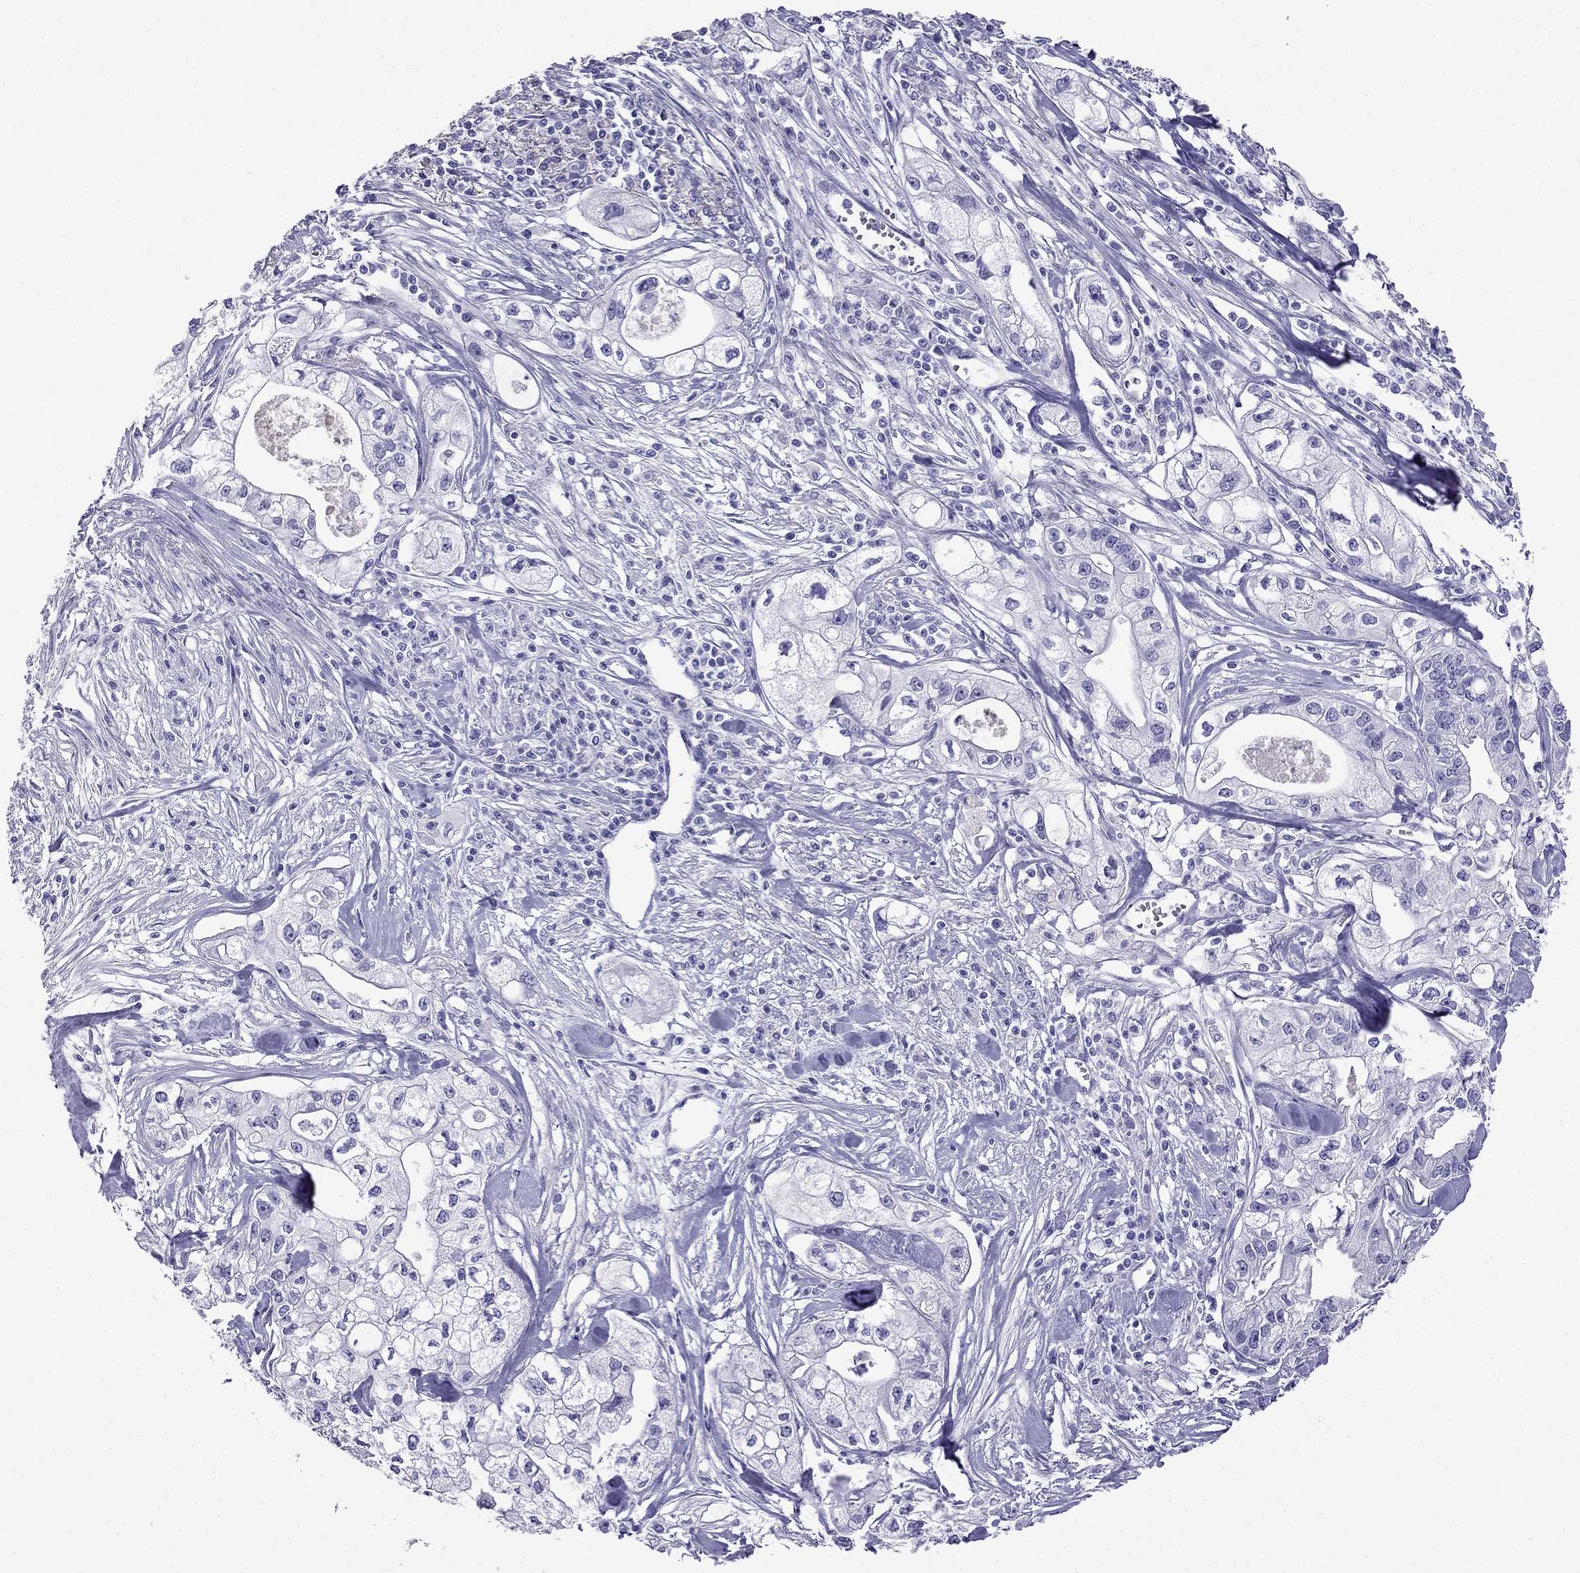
{"staining": {"intensity": "negative", "quantity": "none", "location": "none"}, "tissue": "pancreatic cancer", "cell_type": "Tumor cells", "image_type": "cancer", "snomed": [{"axis": "morphology", "description": "Adenocarcinoma, NOS"}, {"axis": "topography", "description": "Pancreas"}], "caption": "The image exhibits no significant expression in tumor cells of pancreatic cancer.", "gene": "ARR3", "patient": {"sex": "male", "age": 70}}